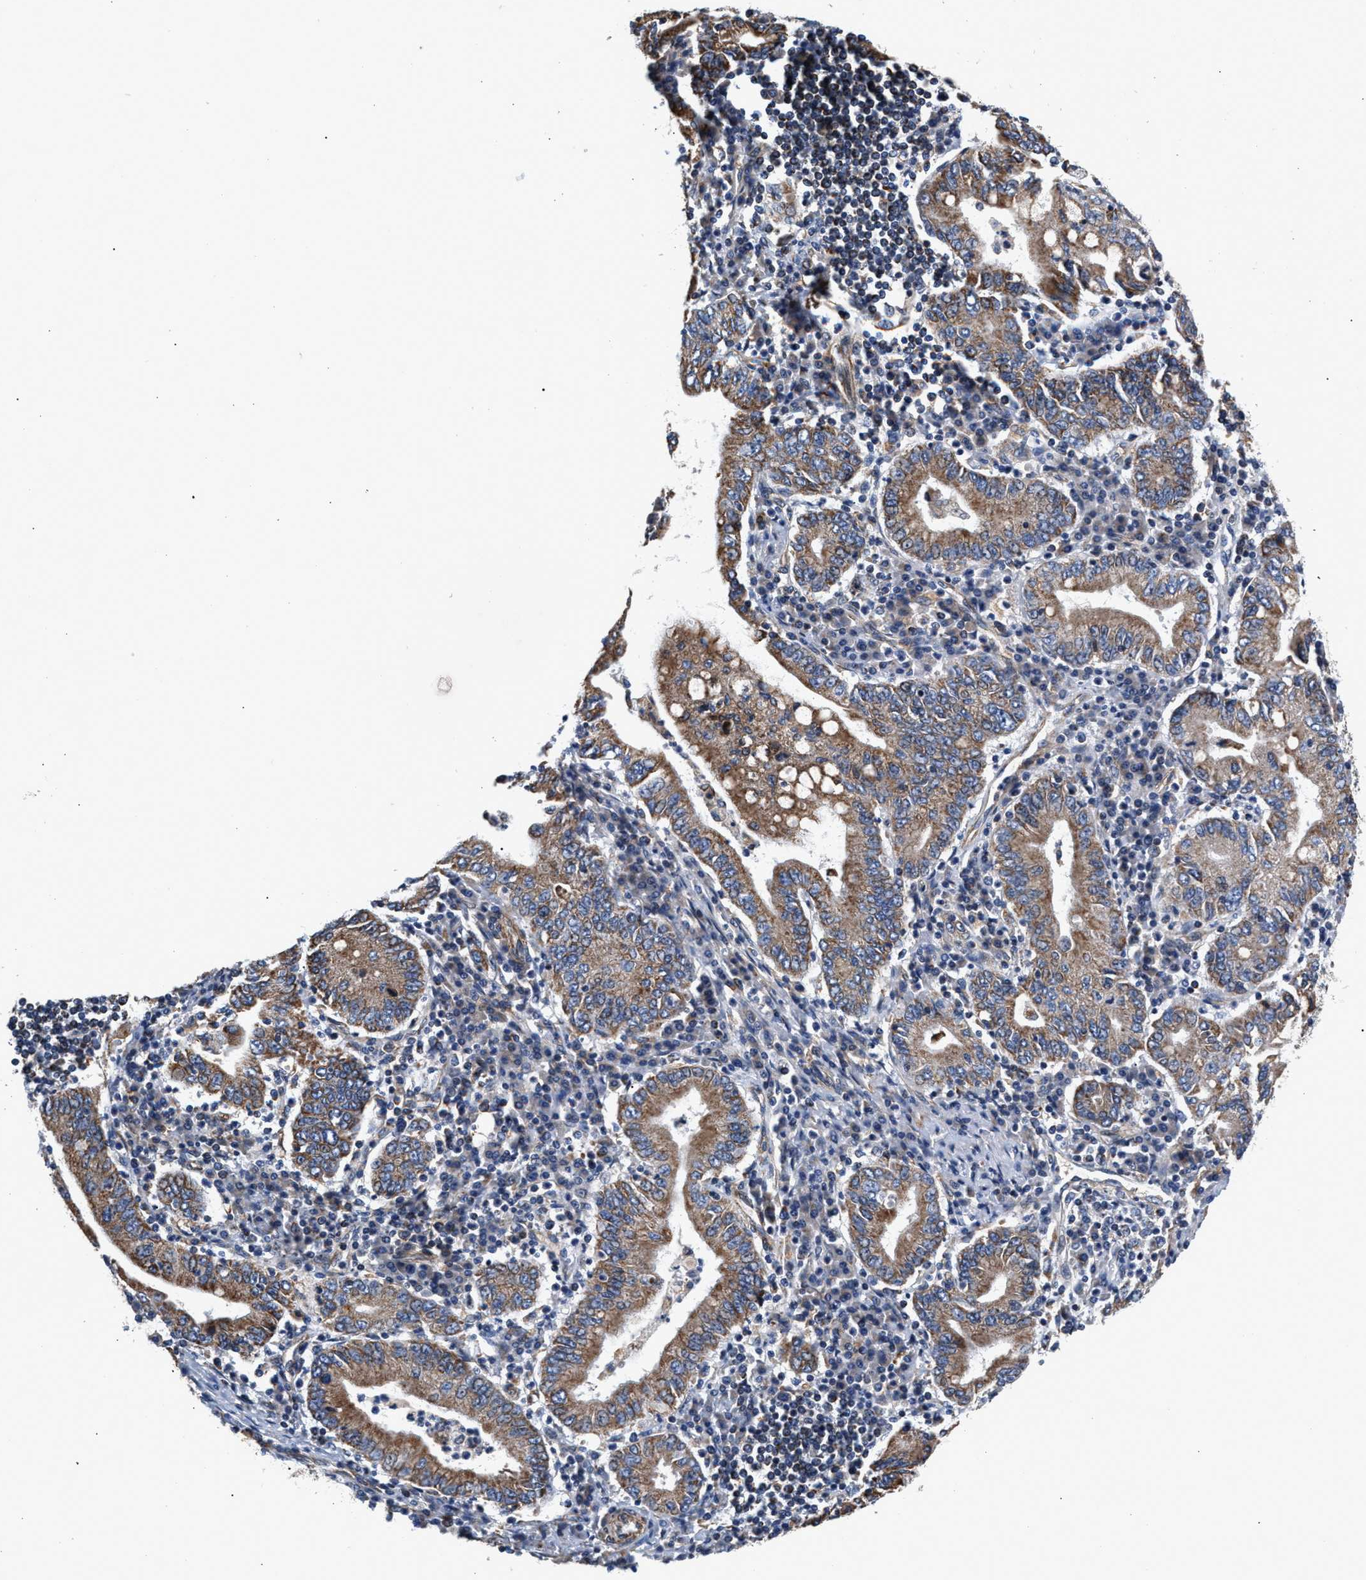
{"staining": {"intensity": "moderate", "quantity": ">75%", "location": "cytoplasmic/membranous"}, "tissue": "stomach cancer", "cell_type": "Tumor cells", "image_type": "cancer", "snomed": [{"axis": "morphology", "description": "Normal tissue, NOS"}, {"axis": "morphology", "description": "Adenocarcinoma, NOS"}, {"axis": "topography", "description": "Esophagus"}, {"axis": "topography", "description": "Stomach, upper"}, {"axis": "topography", "description": "Peripheral nerve tissue"}], "caption": "Tumor cells show medium levels of moderate cytoplasmic/membranous positivity in about >75% of cells in adenocarcinoma (stomach).", "gene": "SGK1", "patient": {"sex": "male", "age": 62}}